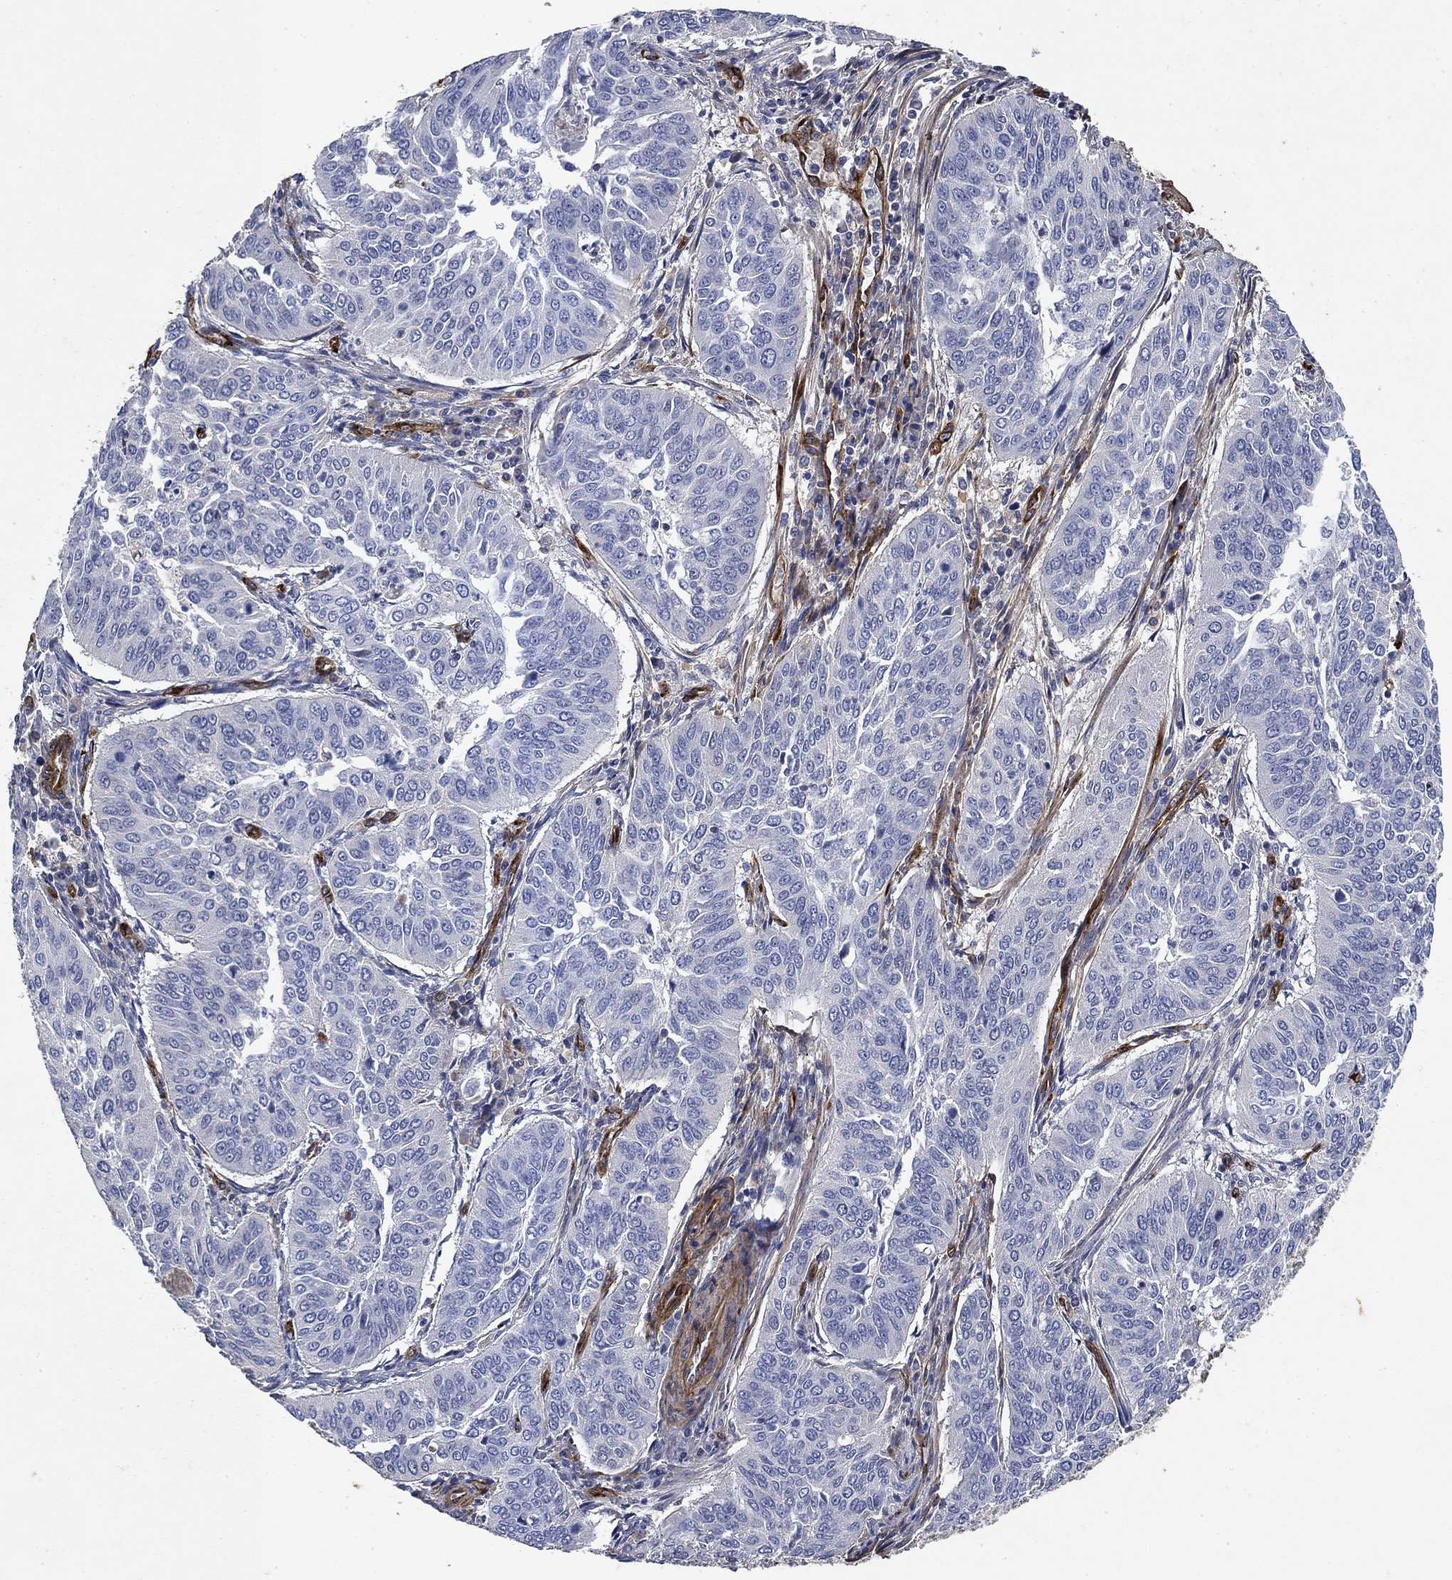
{"staining": {"intensity": "negative", "quantity": "none", "location": "none"}, "tissue": "cervical cancer", "cell_type": "Tumor cells", "image_type": "cancer", "snomed": [{"axis": "morphology", "description": "Normal tissue, NOS"}, {"axis": "morphology", "description": "Squamous cell carcinoma, NOS"}, {"axis": "topography", "description": "Cervix"}], "caption": "Histopathology image shows no significant protein expression in tumor cells of cervical cancer.", "gene": "COL4A2", "patient": {"sex": "female", "age": 39}}